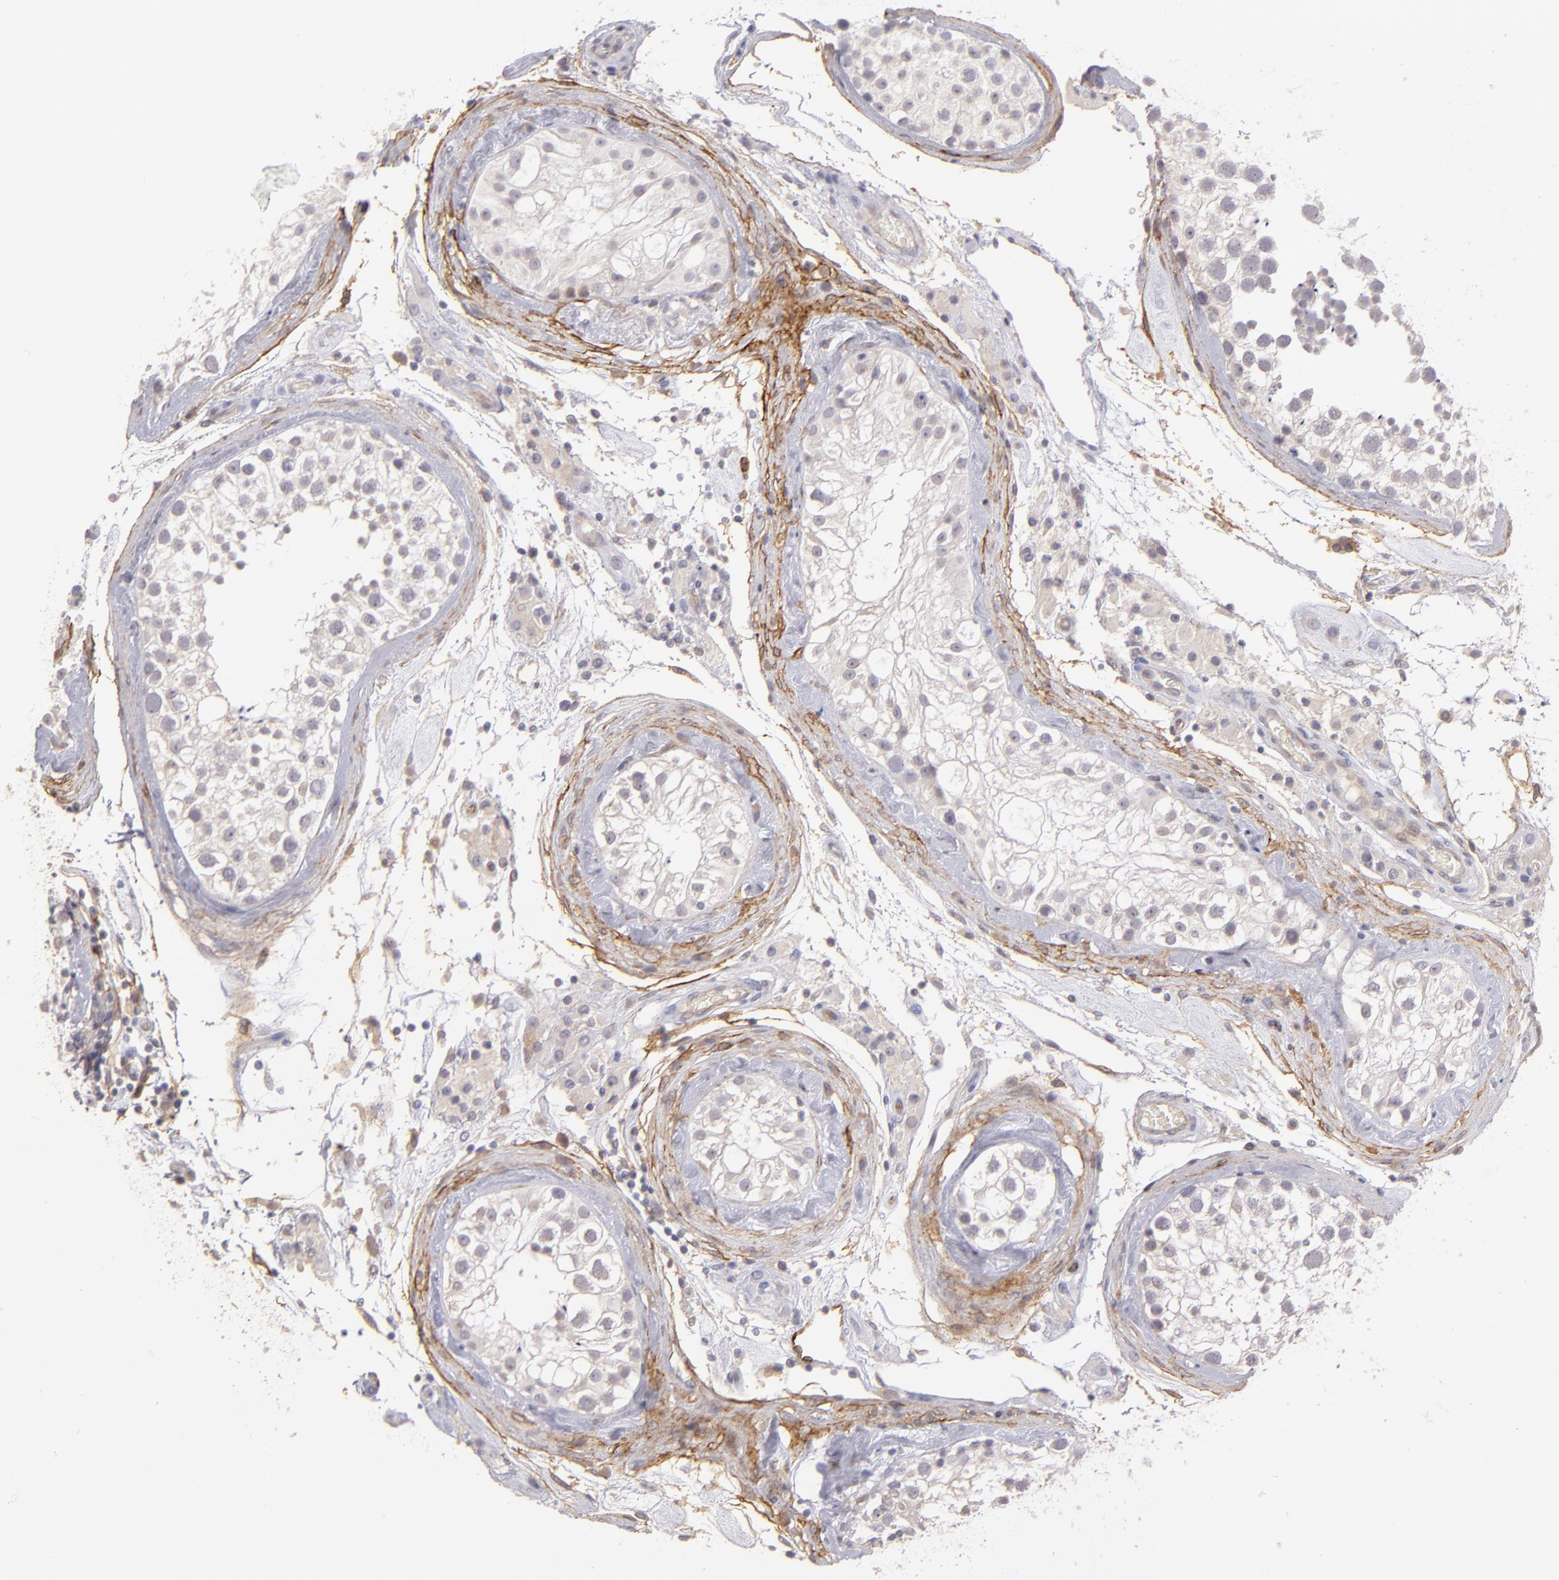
{"staining": {"intensity": "negative", "quantity": "none", "location": "none"}, "tissue": "testis", "cell_type": "Cells in seminiferous ducts", "image_type": "normal", "snomed": [{"axis": "morphology", "description": "Normal tissue, NOS"}, {"axis": "topography", "description": "Testis"}], "caption": "Testis stained for a protein using IHC reveals no staining cells in seminiferous ducts.", "gene": "THBD", "patient": {"sex": "male", "age": 46}}